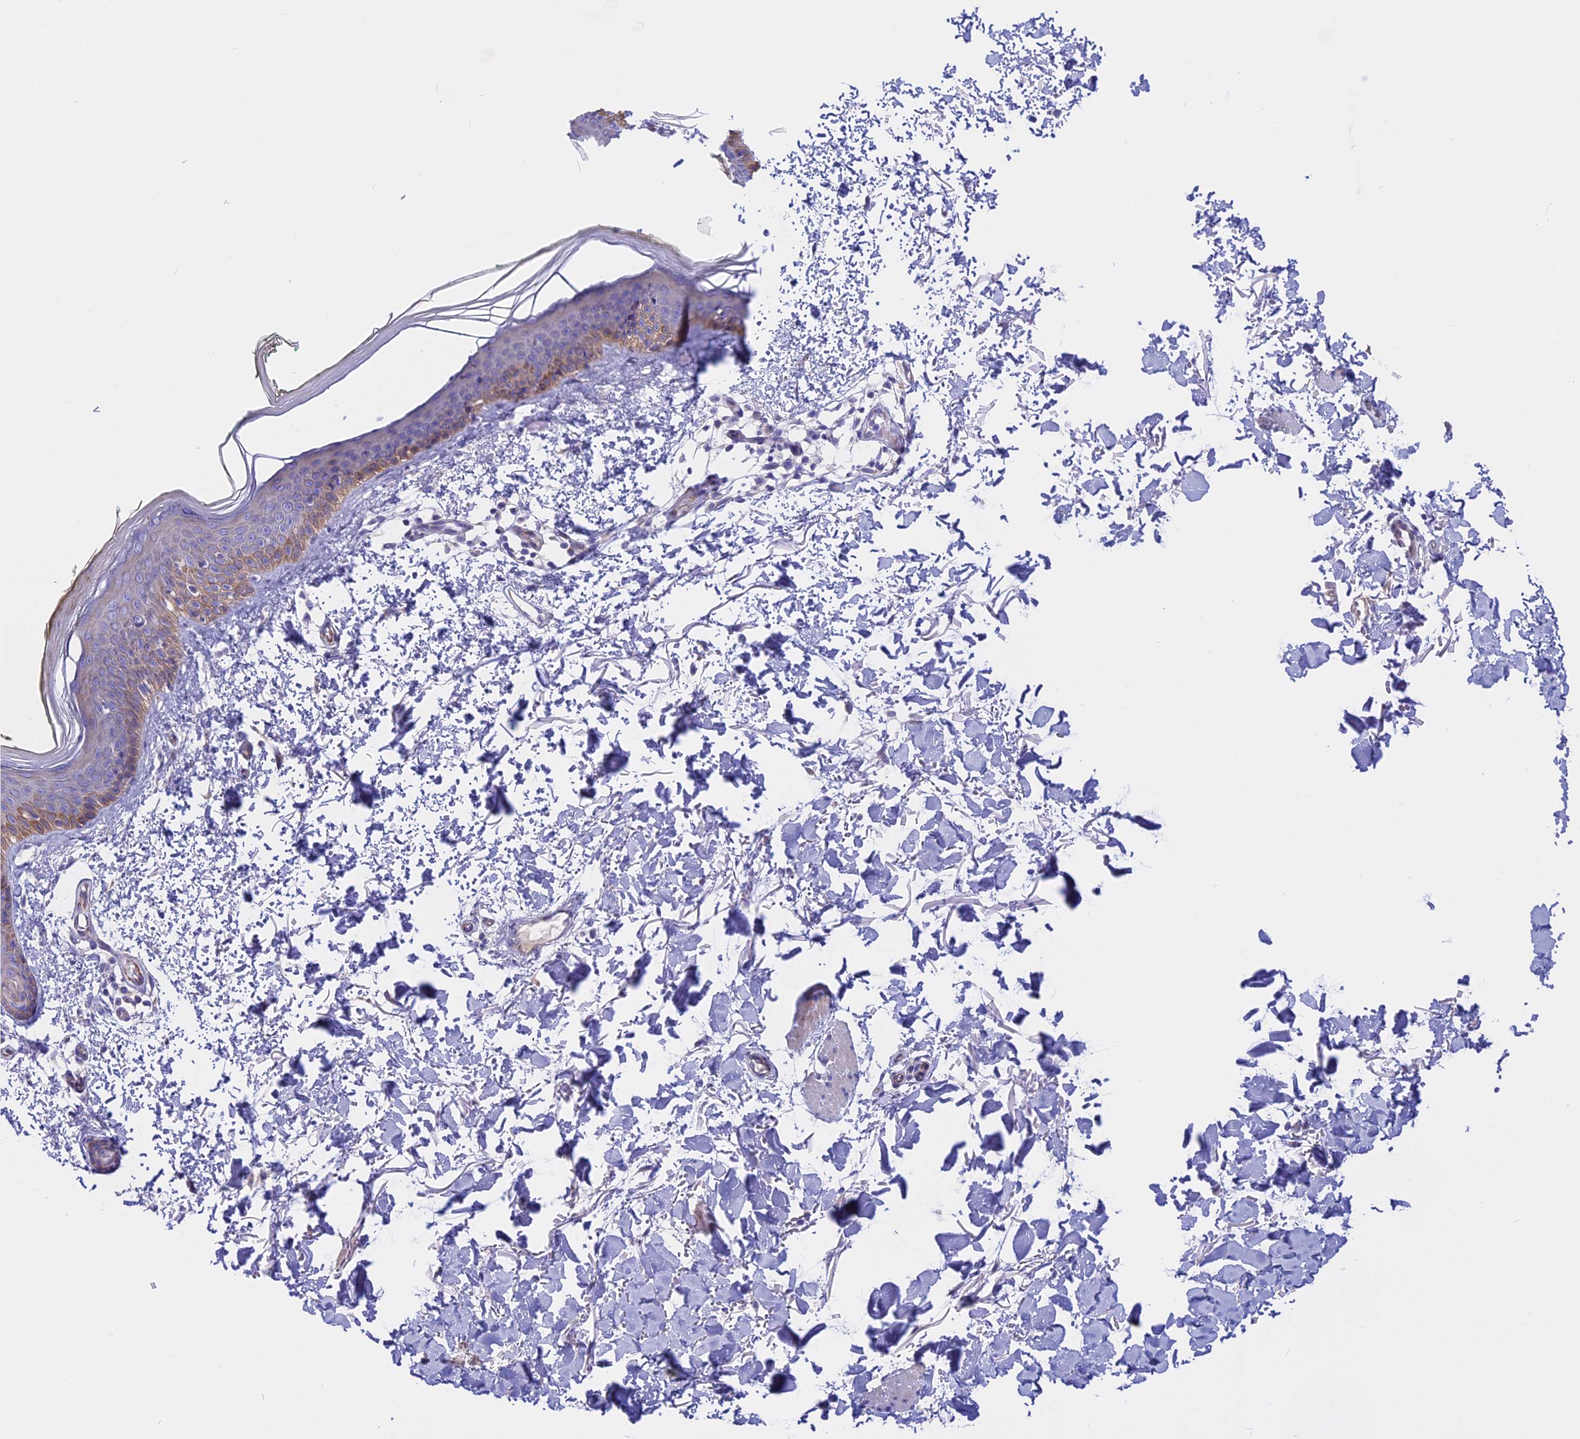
{"staining": {"intensity": "negative", "quantity": "none", "location": "none"}, "tissue": "skin", "cell_type": "Fibroblasts", "image_type": "normal", "snomed": [{"axis": "morphology", "description": "Normal tissue, NOS"}, {"axis": "topography", "description": "Skin"}], "caption": "The photomicrograph exhibits no staining of fibroblasts in benign skin.", "gene": "TMEM138", "patient": {"sex": "male", "age": 62}}